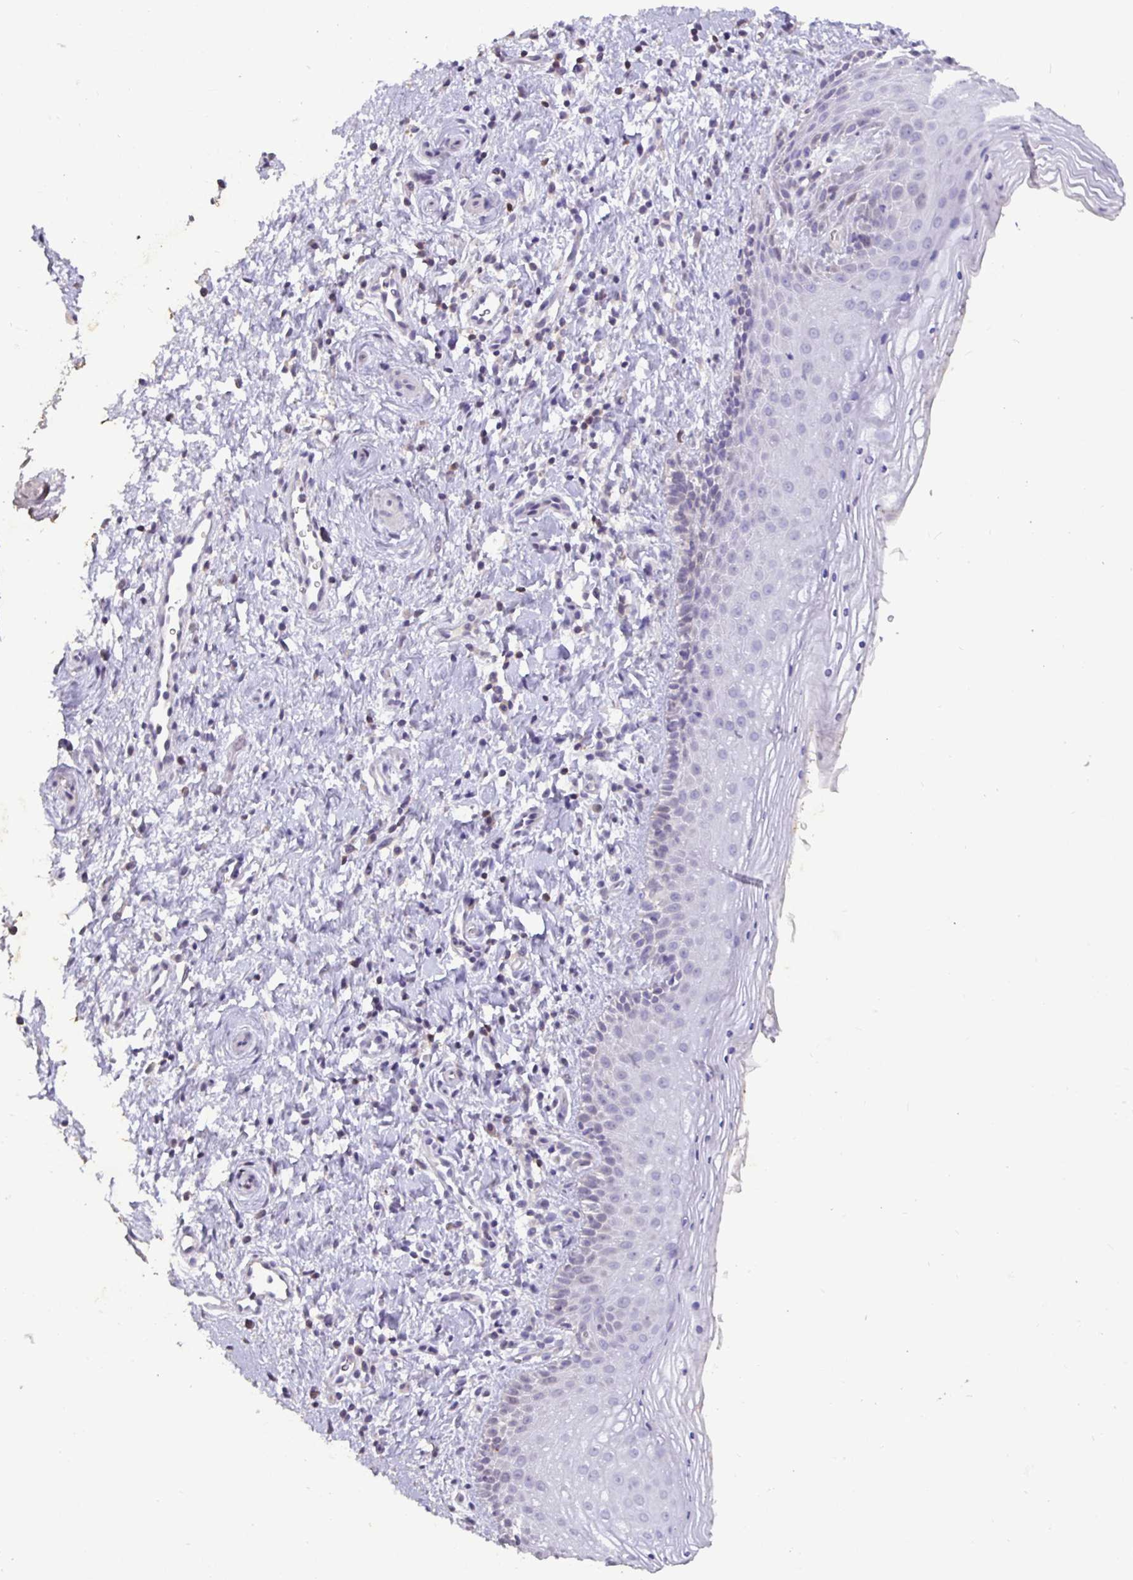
{"staining": {"intensity": "negative", "quantity": "none", "location": "none"}, "tissue": "vagina", "cell_type": "Squamous epithelial cells", "image_type": "normal", "snomed": [{"axis": "morphology", "description": "Normal tissue, NOS"}, {"axis": "topography", "description": "Vagina"}], "caption": "IHC micrograph of benign vagina stained for a protein (brown), which reveals no expression in squamous epithelial cells.", "gene": "SHISA4", "patient": {"sex": "female", "age": 51}}